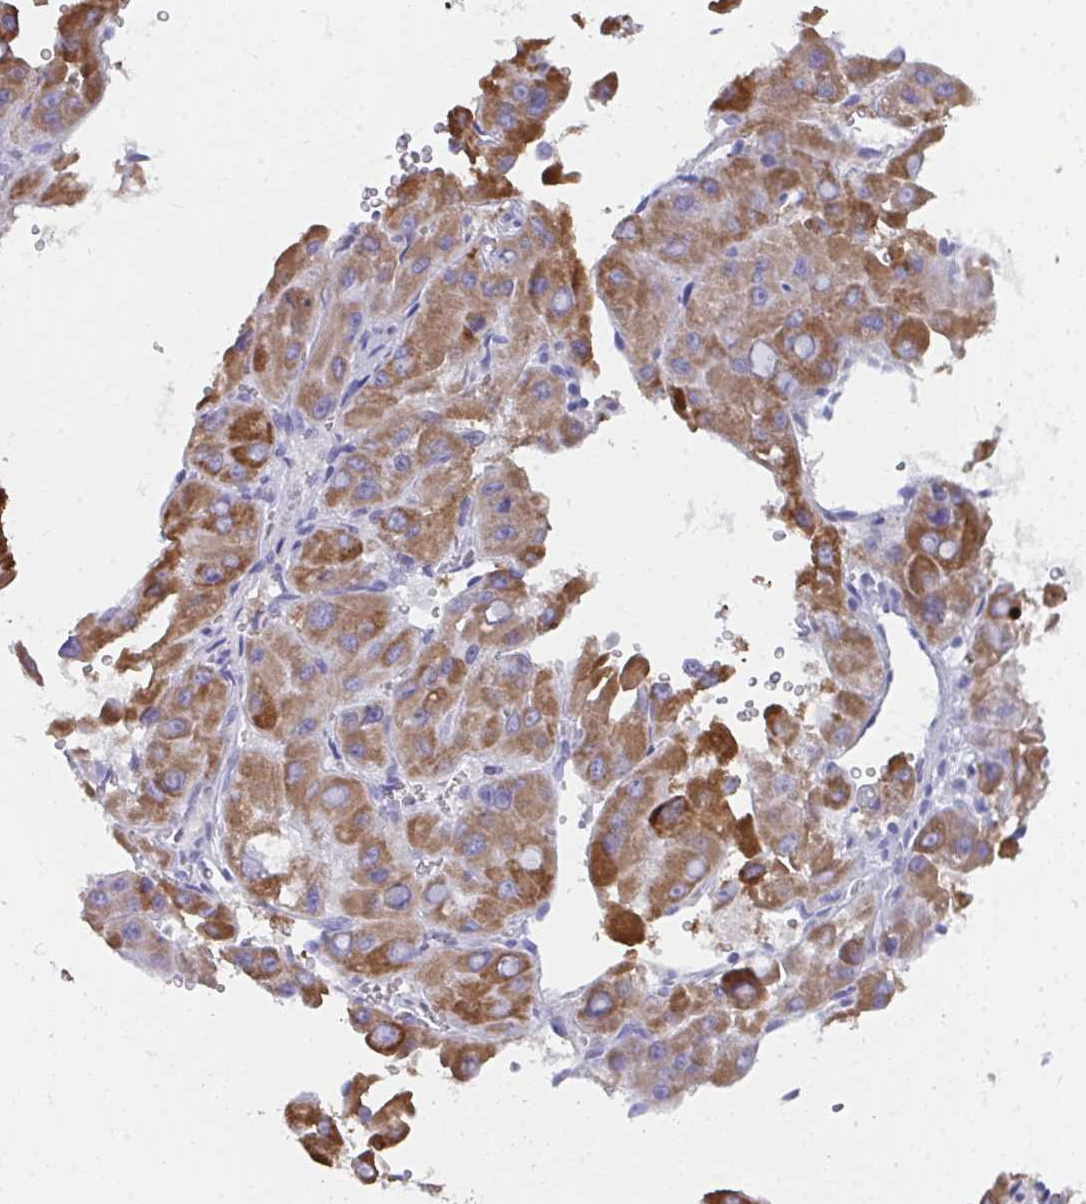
{"staining": {"intensity": "moderate", "quantity": ">75%", "location": "cytoplasmic/membranous"}, "tissue": "liver cancer", "cell_type": "Tumor cells", "image_type": "cancer", "snomed": [{"axis": "morphology", "description": "Carcinoma, Hepatocellular, NOS"}, {"axis": "topography", "description": "Liver"}], "caption": "Liver cancer (hepatocellular carcinoma) stained with a brown dye demonstrates moderate cytoplasmic/membranous positive staining in about >75% of tumor cells.", "gene": "AIFM1", "patient": {"sex": "male", "age": 27}}